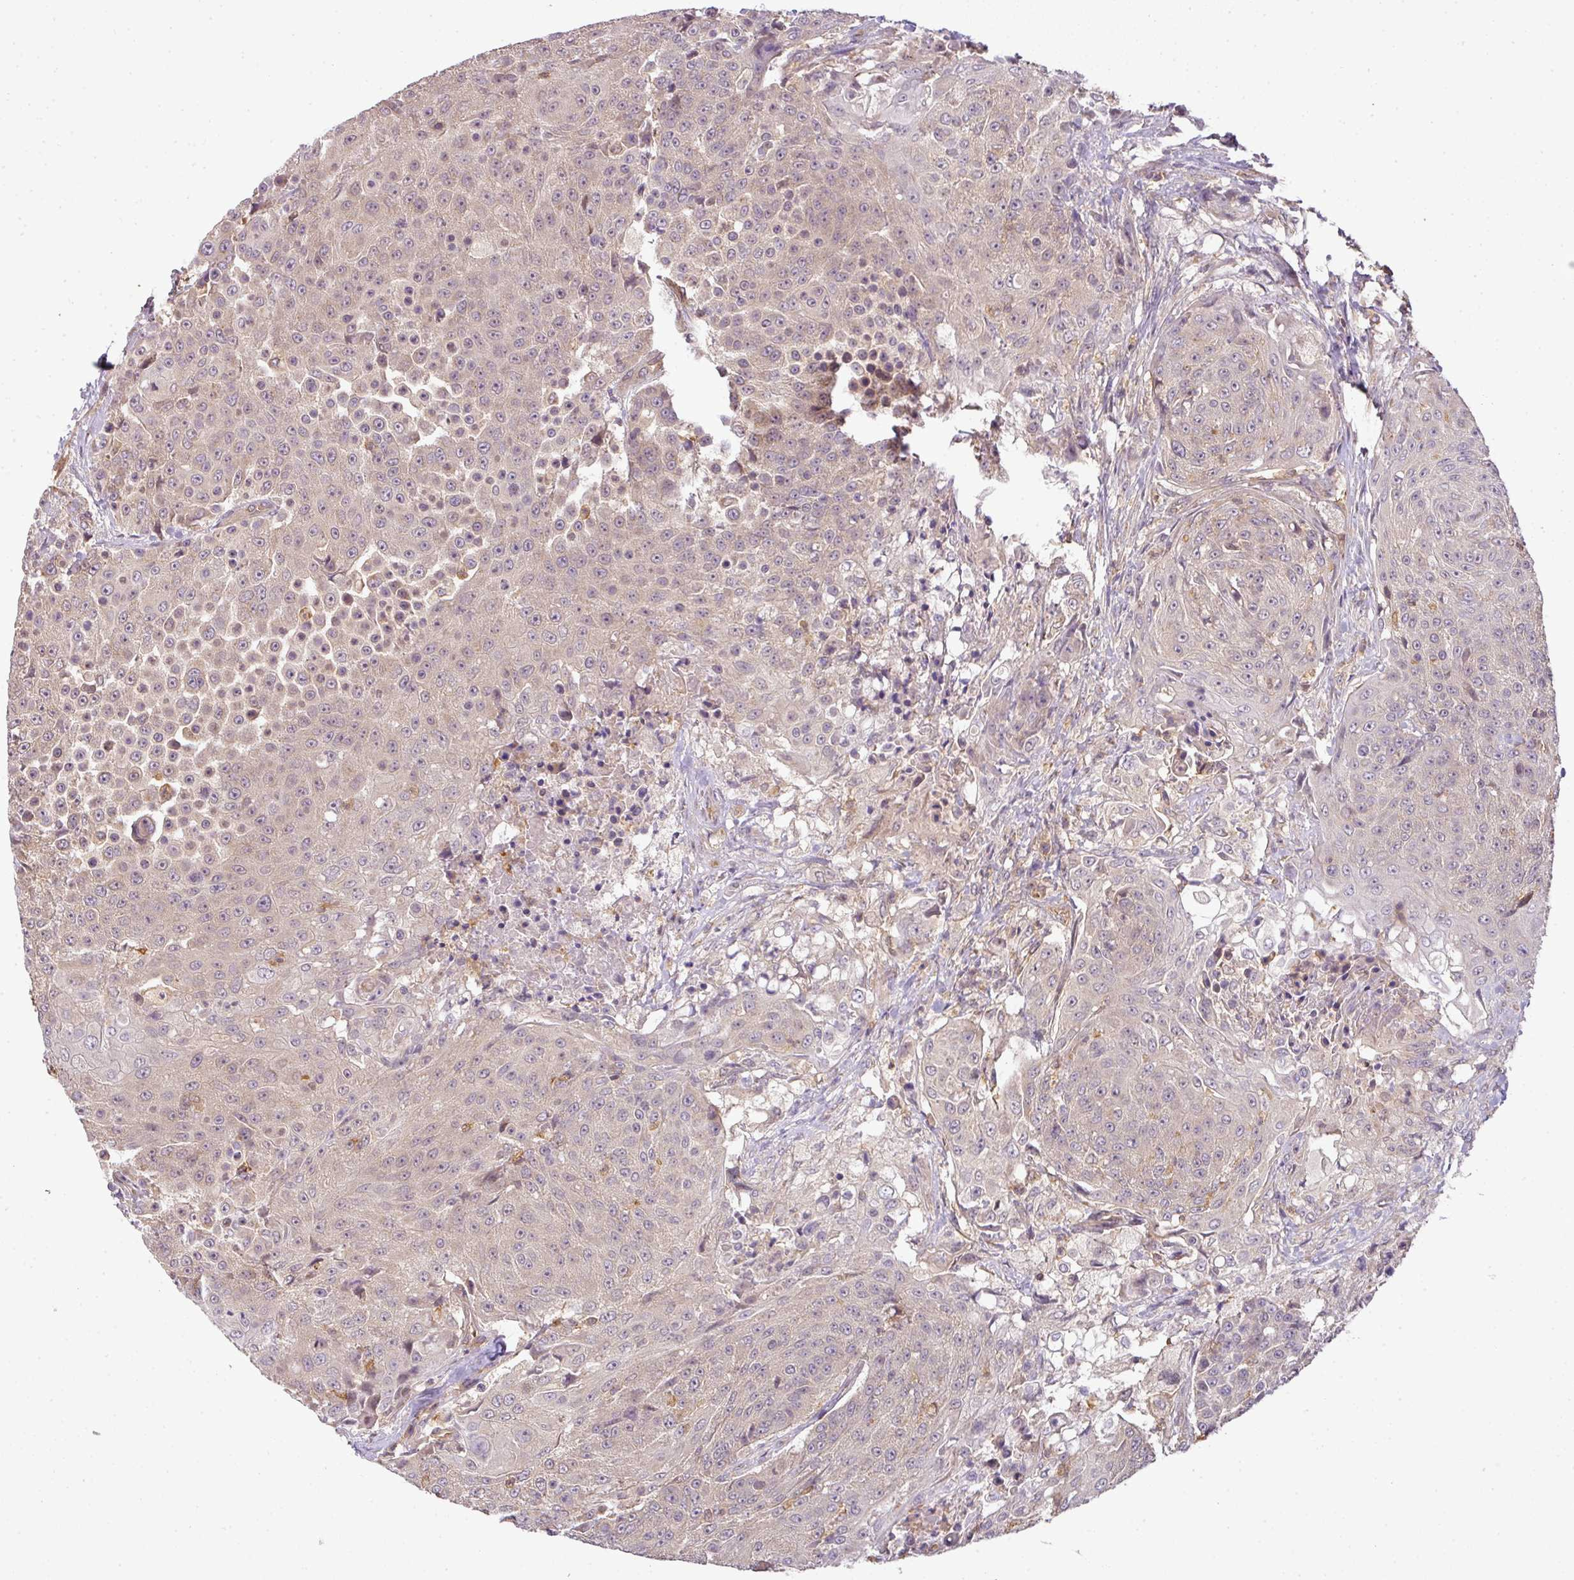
{"staining": {"intensity": "weak", "quantity": "<25%", "location": "cytoplasmic/membranous"}, "tissue": "urothelial cancer", "cell_type": "Tumor cells", "image_type": "cancer", "snomed": [{"axis": "morphology", "description": "Urothelial carcinoma, High grade"}, {"axis": "topography", "description": "Urinary bladder"}], "caption": "This is an immunohistochemistry (IHC) histopathology image of human urothelial cancer. There is no expression in tumor cells.", "gene": "TCL1B", "patient": {"sex": "female", "age": 63}}